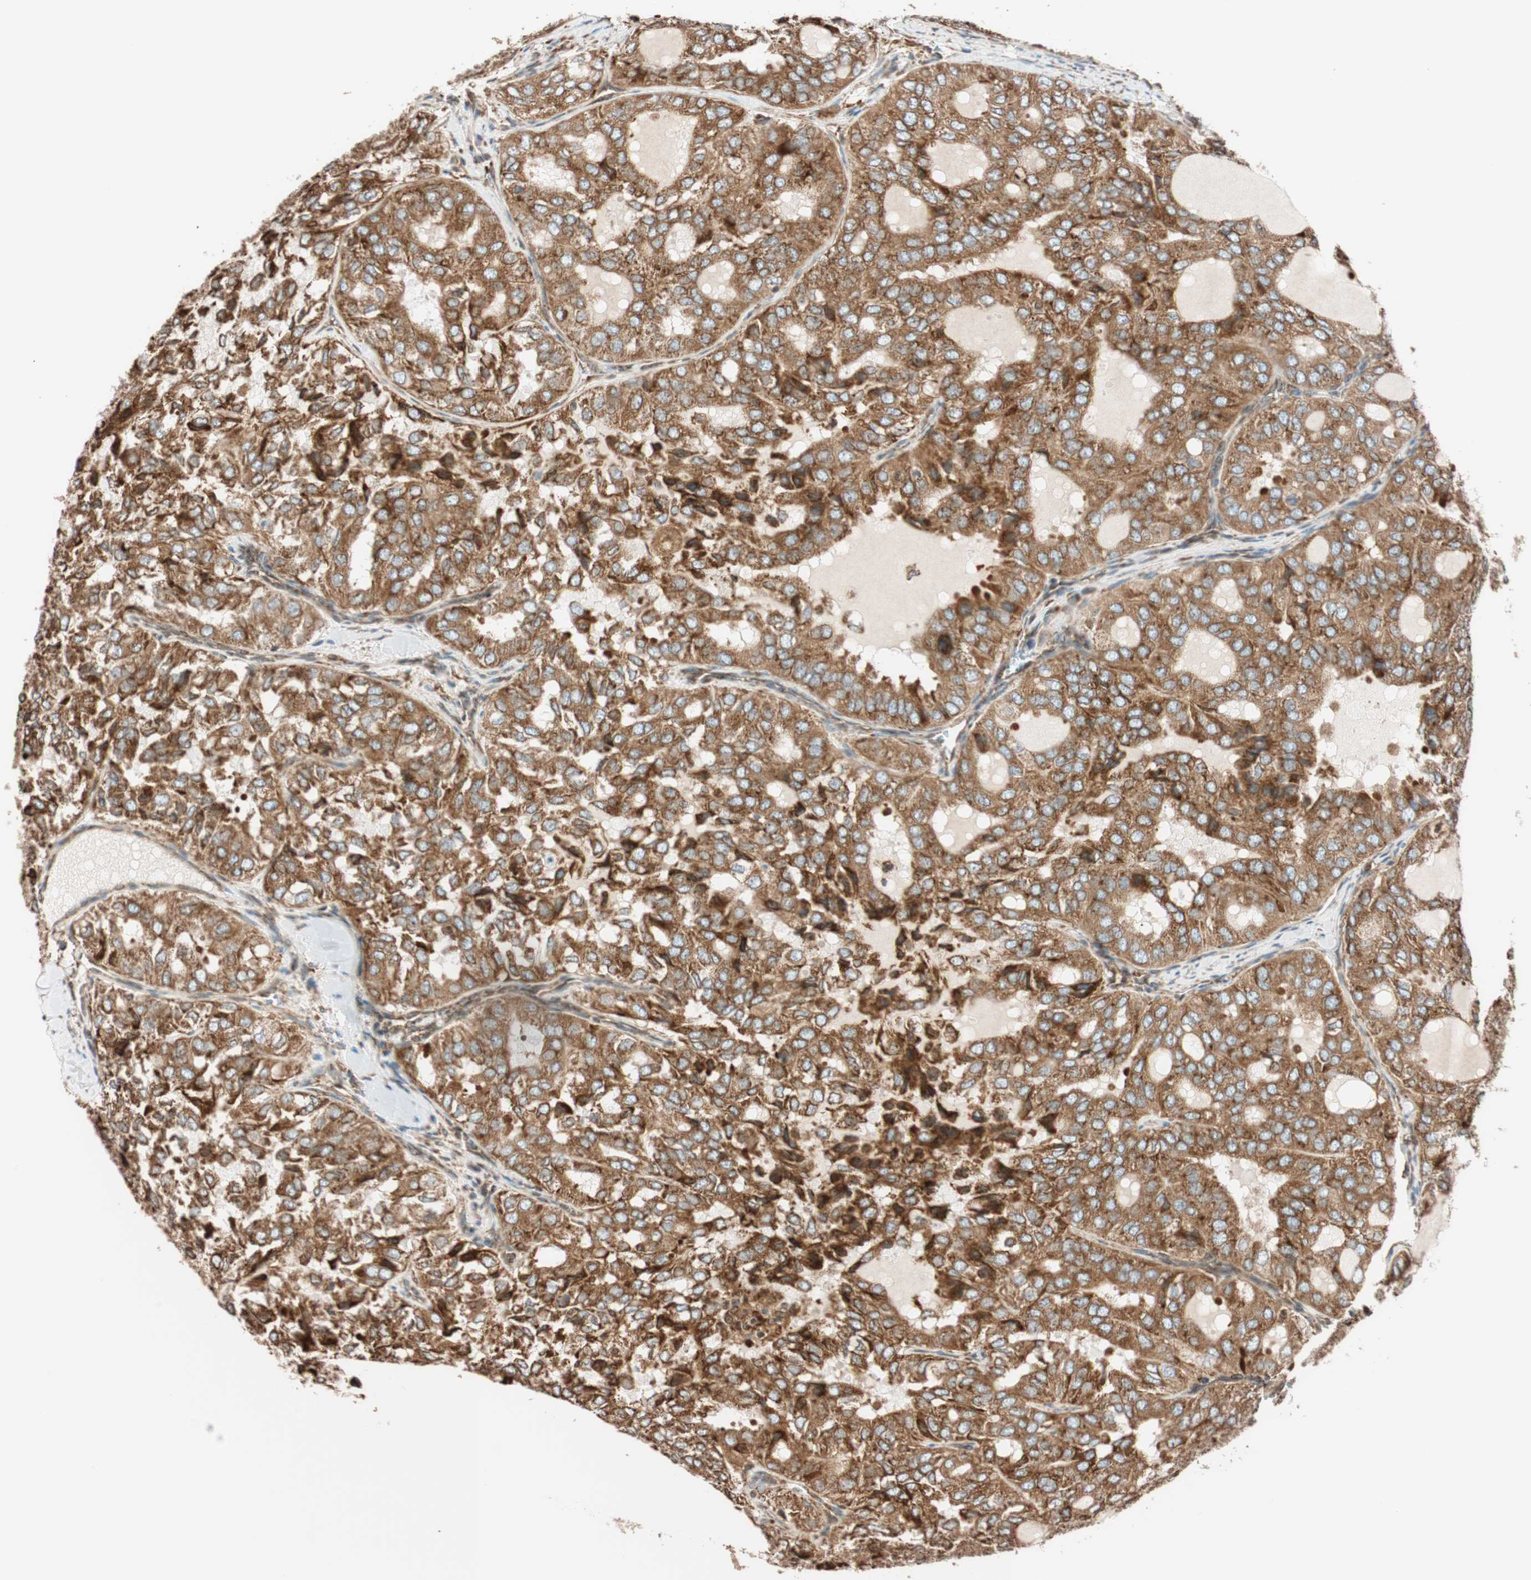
{"staining": {"intensity": "strong", "quantity": ">75%", "location": "cytoplasmic/membranous"}, "tissue": "thyroid cancer", "cell_type": "Tumor cells", "image_type": "cancer", "snomed": [{"axis": "morphology", "description": "Follicular adenoma carcinoma, NOS"}, {"axis": "topography", "description": "Thyroid gland"}], "caption": "Immunohistochemical staining of human thyroid cancer (follicular adenoma carcinoma) exhibits strong cytoplasmic/membranous protein staining in approximately >75% of tumor cells.", "gene": "PRKCSH", "patient": {"sex": "male", "age": 75}}